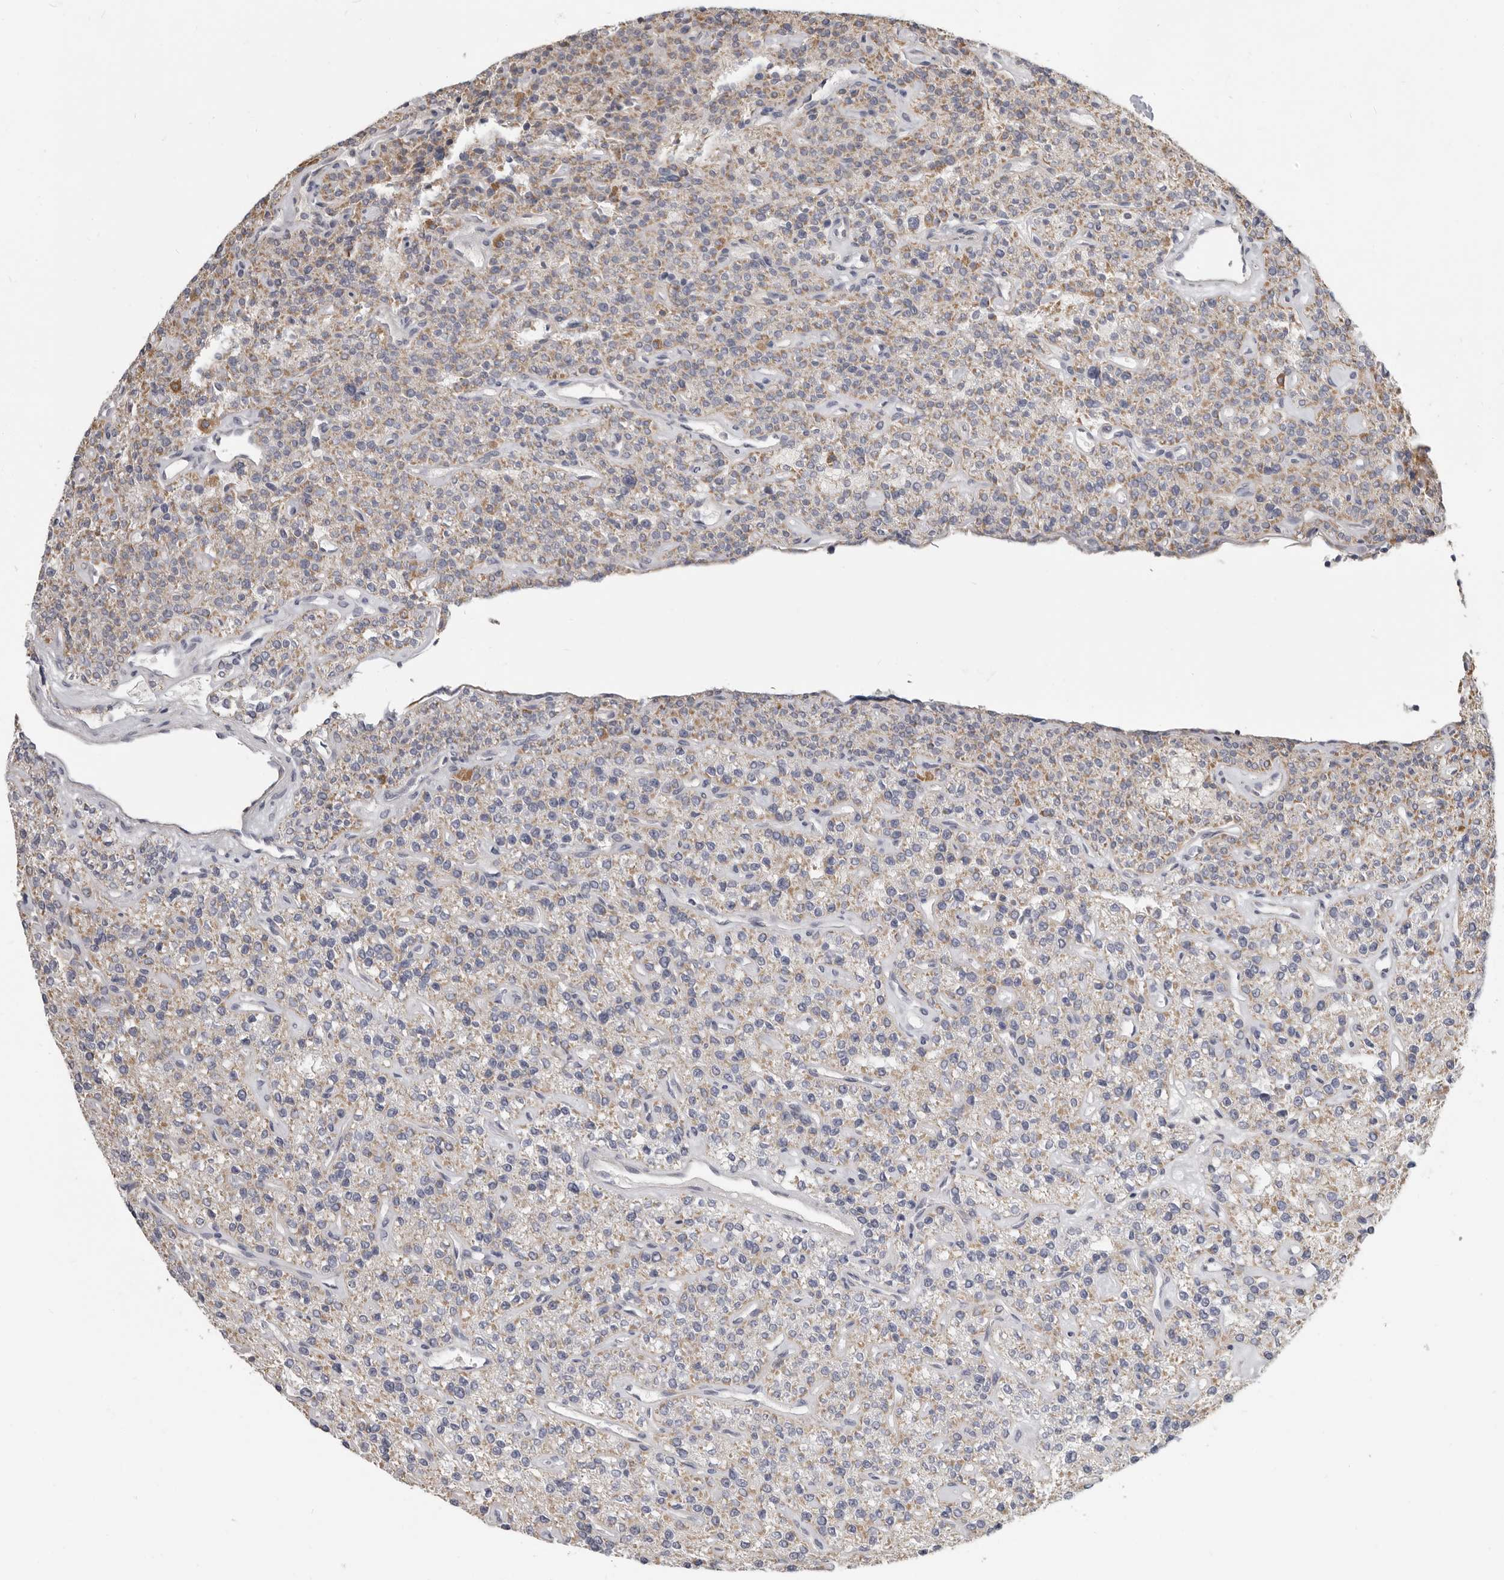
{"staining": {"intensity": "weak", "quantity": "25%-75%", "location": "cytoplasmic/membranous"}, "tissue": "parathyroid gland", "cell_type": "Glandular cells", "image_type": "normal", "snomed": [{"axis": "morphology", "description": "Normal tissue, NOS"}, {"axis": "topography", "description": "Parathyroid gland"}], "caption": "Immunohistochemical staining of normal parathyroid gland exhibits low levels of weak cytoplasmic/membranous positivity in approximately 25%-75% of glandular cells.", "gene": "UNK", "patient": {"sex": "male", "age": 46}}